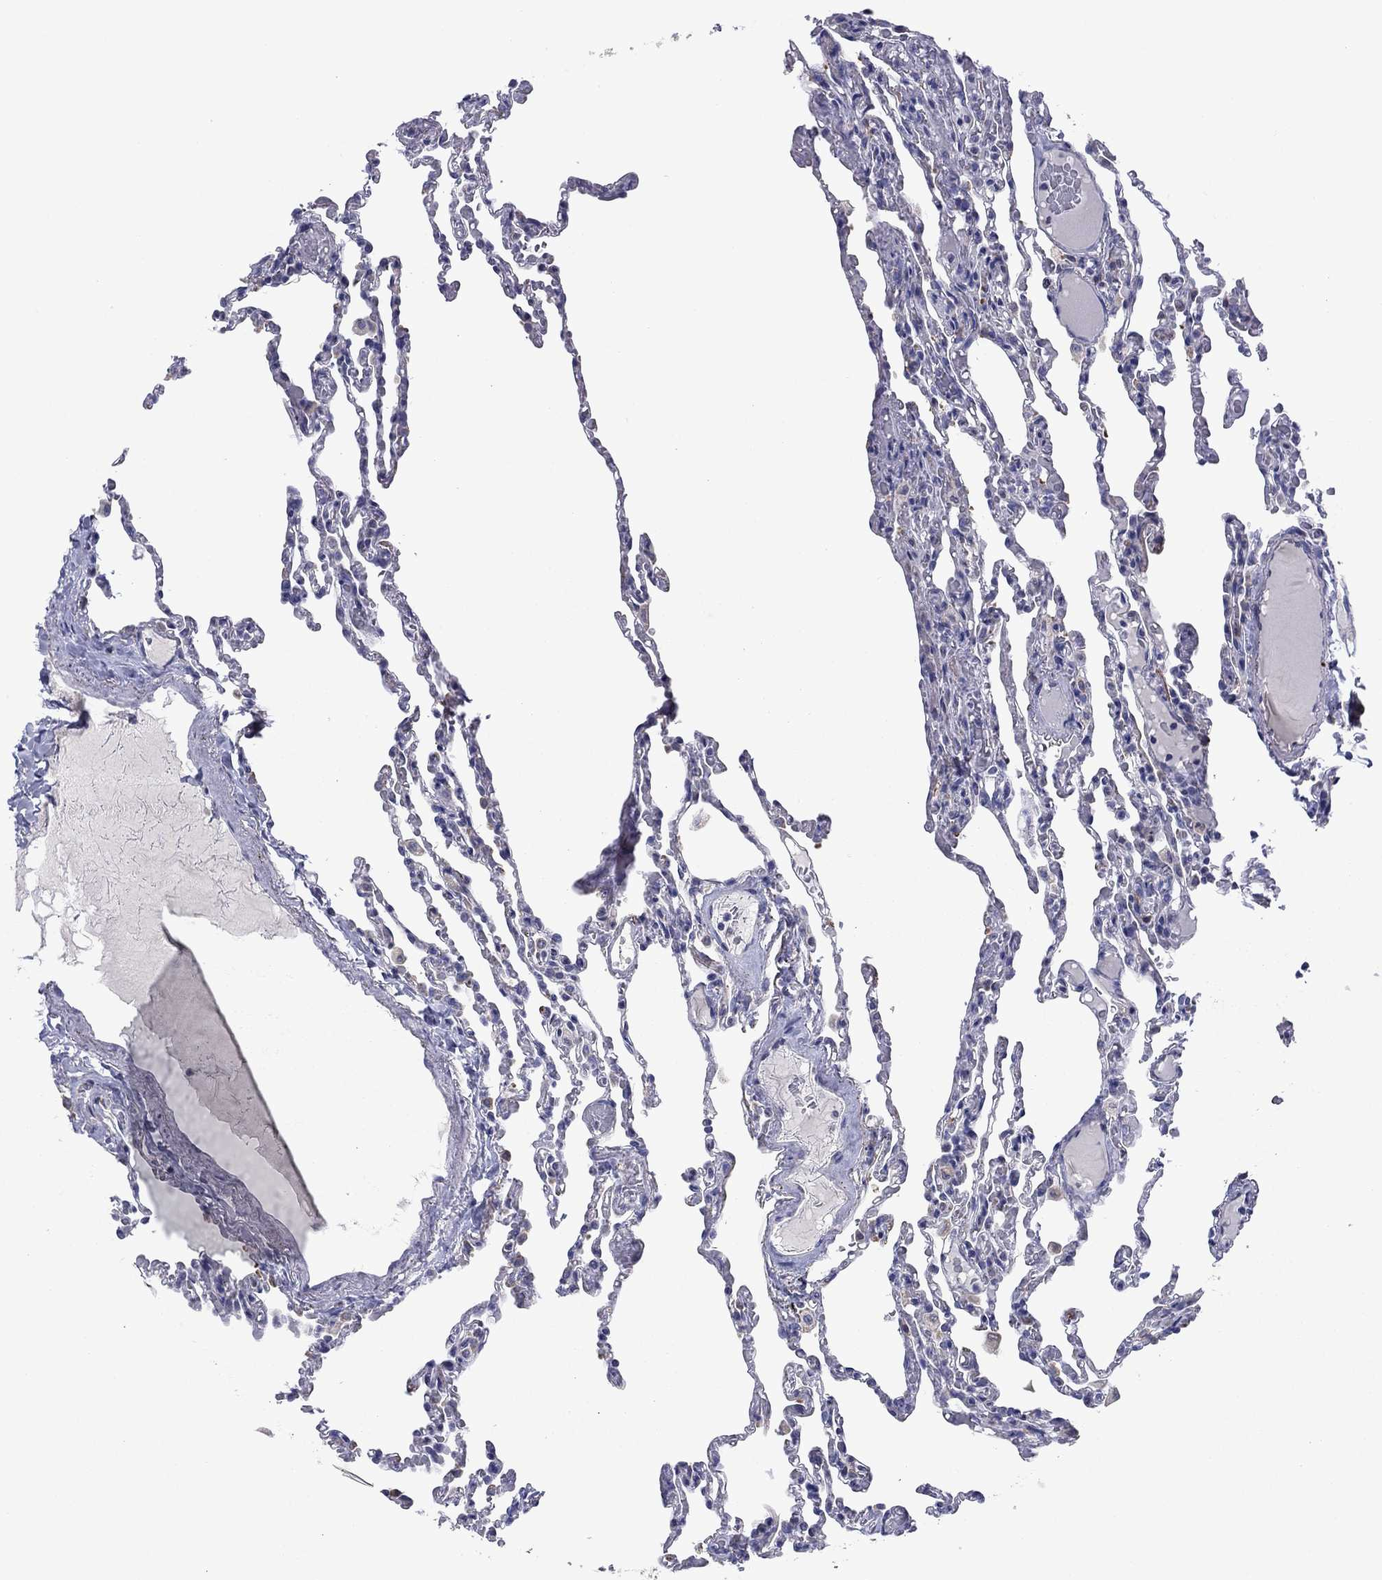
{"staining": {"intensity": "negative", "quantity": "none", "location": "none"}, "tissue": "lung", "cell_type": "Alveolar cells", "image_type": "normal", "snomed": [{"axis": "morphology", "description": "Normal tissue, NOS"}, {"axis": "topography", "description": "Lung"}], "caption": "Immunohistochemistry of normal lung exhibits no expression in alveolar cells.", "gene": "TMPRSS11A", "patient": {"sex": "female", "age": 43}}